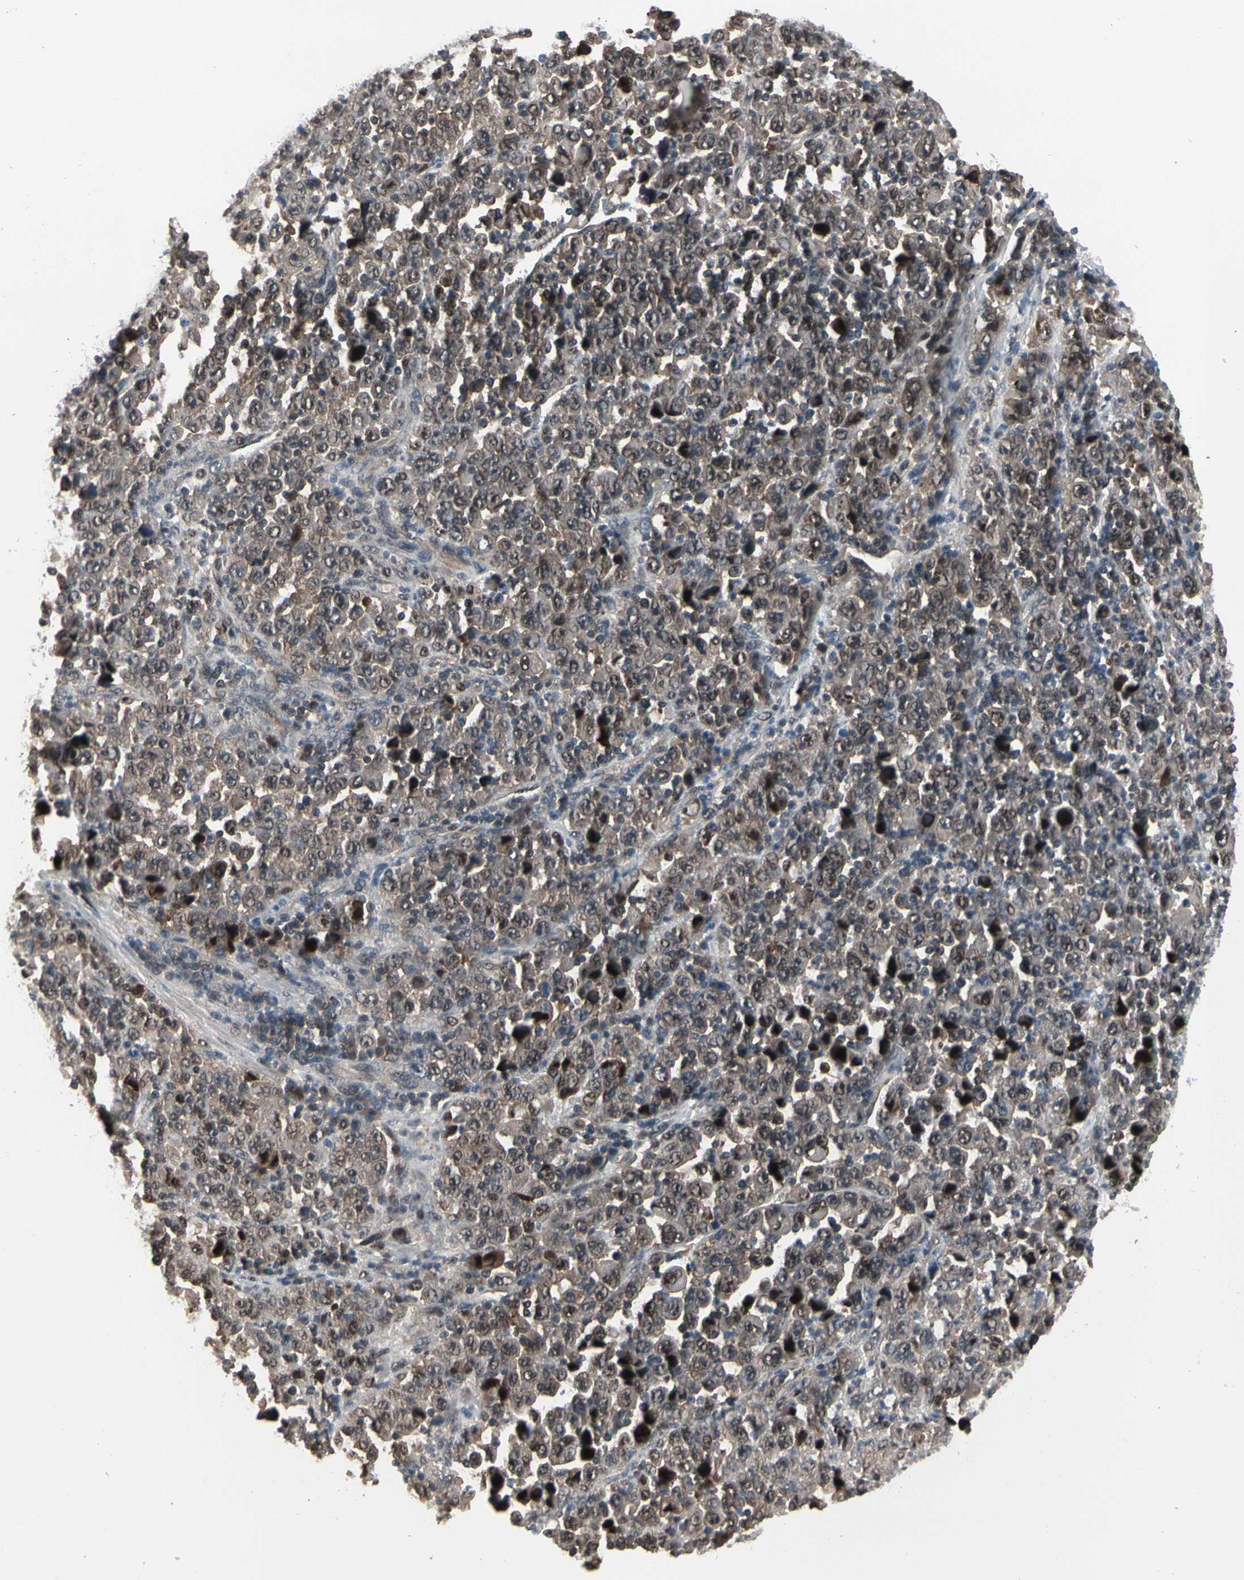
{"staining": {"intensity": "moderate", "quantity": ">75%", "location": "cytoplasmic/membranous,nuclear"}, "tissue": "stomach cancer", "cell_type": "Tumor cells", "image_type": "cancer", "snomed": [{"axis": "morphology", "description": "Normal tissue, NOS"}, {"axis": "morphology", "description": "Adenocarcinoma, NOS"}, {"axis": "topography", "description": "Stomach, upper"}, {"axis": "topography", "description": "Stomach"}], "caption": "A brown stain labels moderate cytoplasmic/membranous and nuclear positivity of a protein in adenocarcinoma (stomach) tumor cells.", "gene": "PSMA2", "patient": {"sex": "male", "age": 59}}